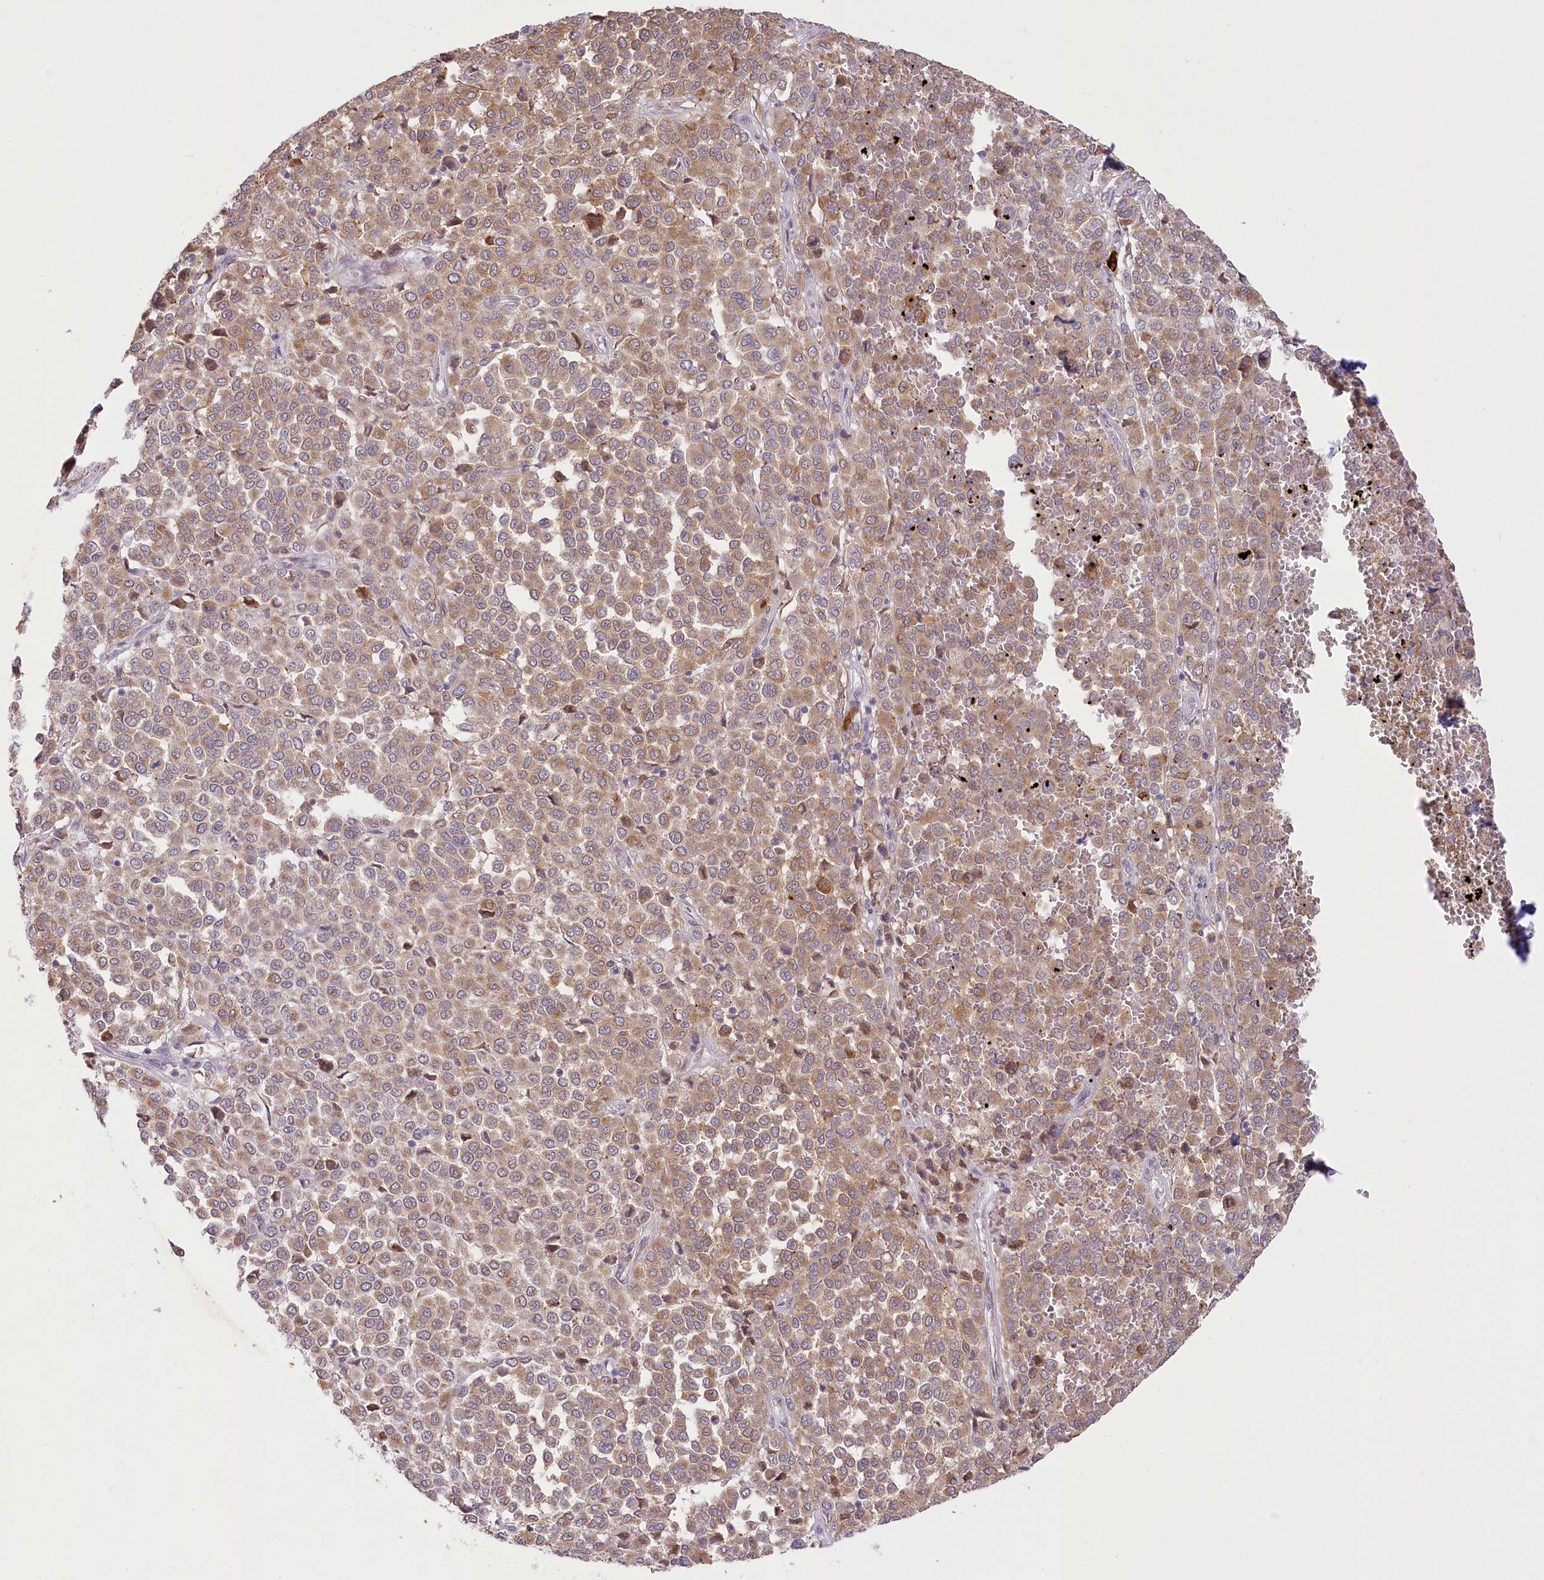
{"staining": {"intensity": "moderate", "quantity": ">75%", "location": "cytoplasmic/membranous"}, "tissue": "melanoma", "cell_type": "Tumor cells", "image_type": "cancer", "snomed": [{"axis": "morphology", "description": "Malignant melanoma, Metastatic site"}, {"axis": "topography", "description": "Pancreas"}], "caption": "Melanoma was stained to show a protein in brown. There is medium levels of moderate cytoplasmic/membranous staining in about >75% of tumor cells. (DAB IHC, brown staining for protein, blue staining for nuclei).", "gene": "NCKAP5", "patient": {"sex": "female", "age": 30}}